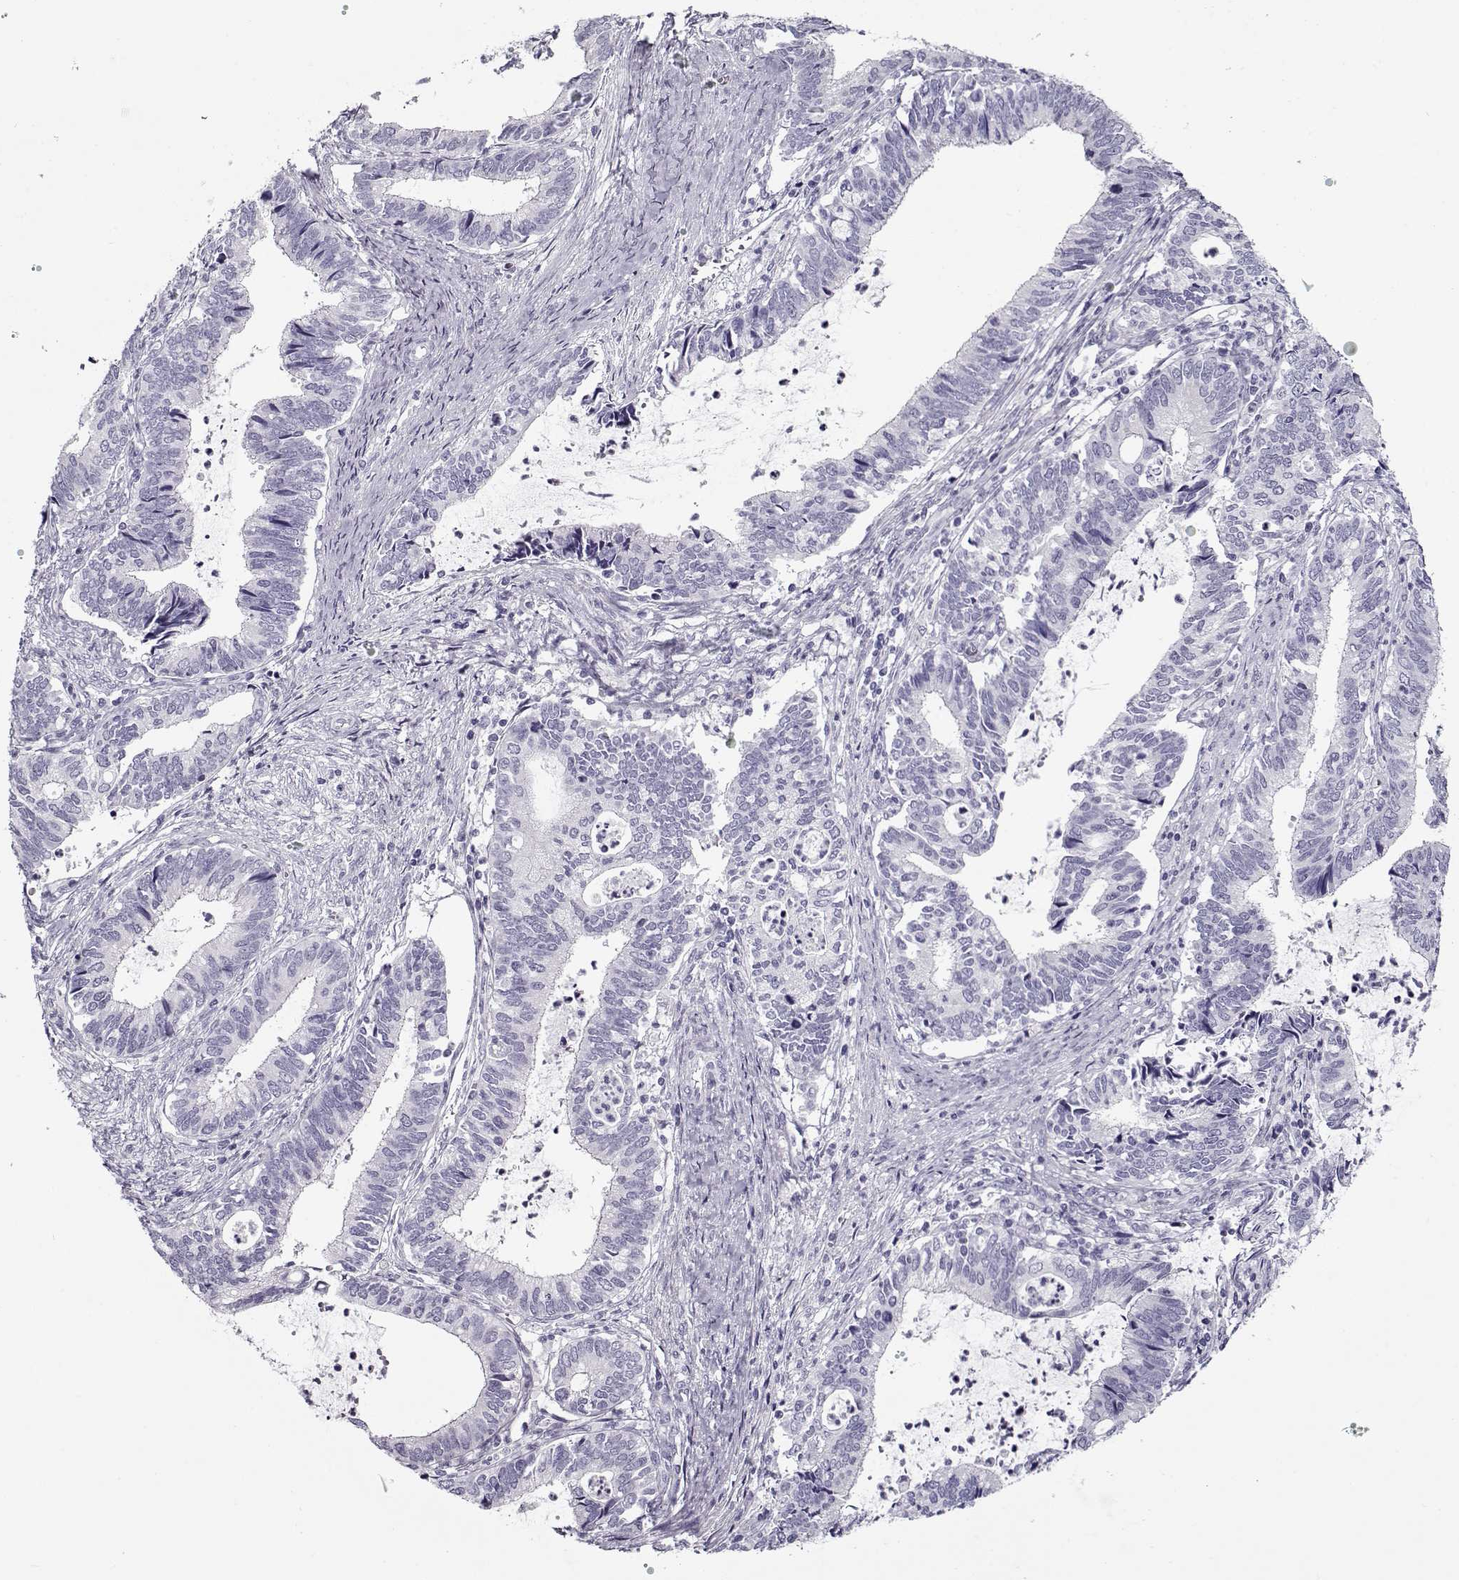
{"staining": {"intensity": "negative", "quantity": "none", "location": "none"}, "tissue": "cervical cancer", "cell_type": "Tumor cells", "image_type": "cancer", "snomed": [{"axis": "morphology", "description": "Adenocarcinoma, NOS"}, {"axis": "topography", "description": "Cervix"}], "caption": "A micrograph of adenocarcinoma (cervical) stained for a protein shows no brown staining in tumor cells.", "gene": "GAGE2A", "patient": {"sex": "female", "age": 42}}